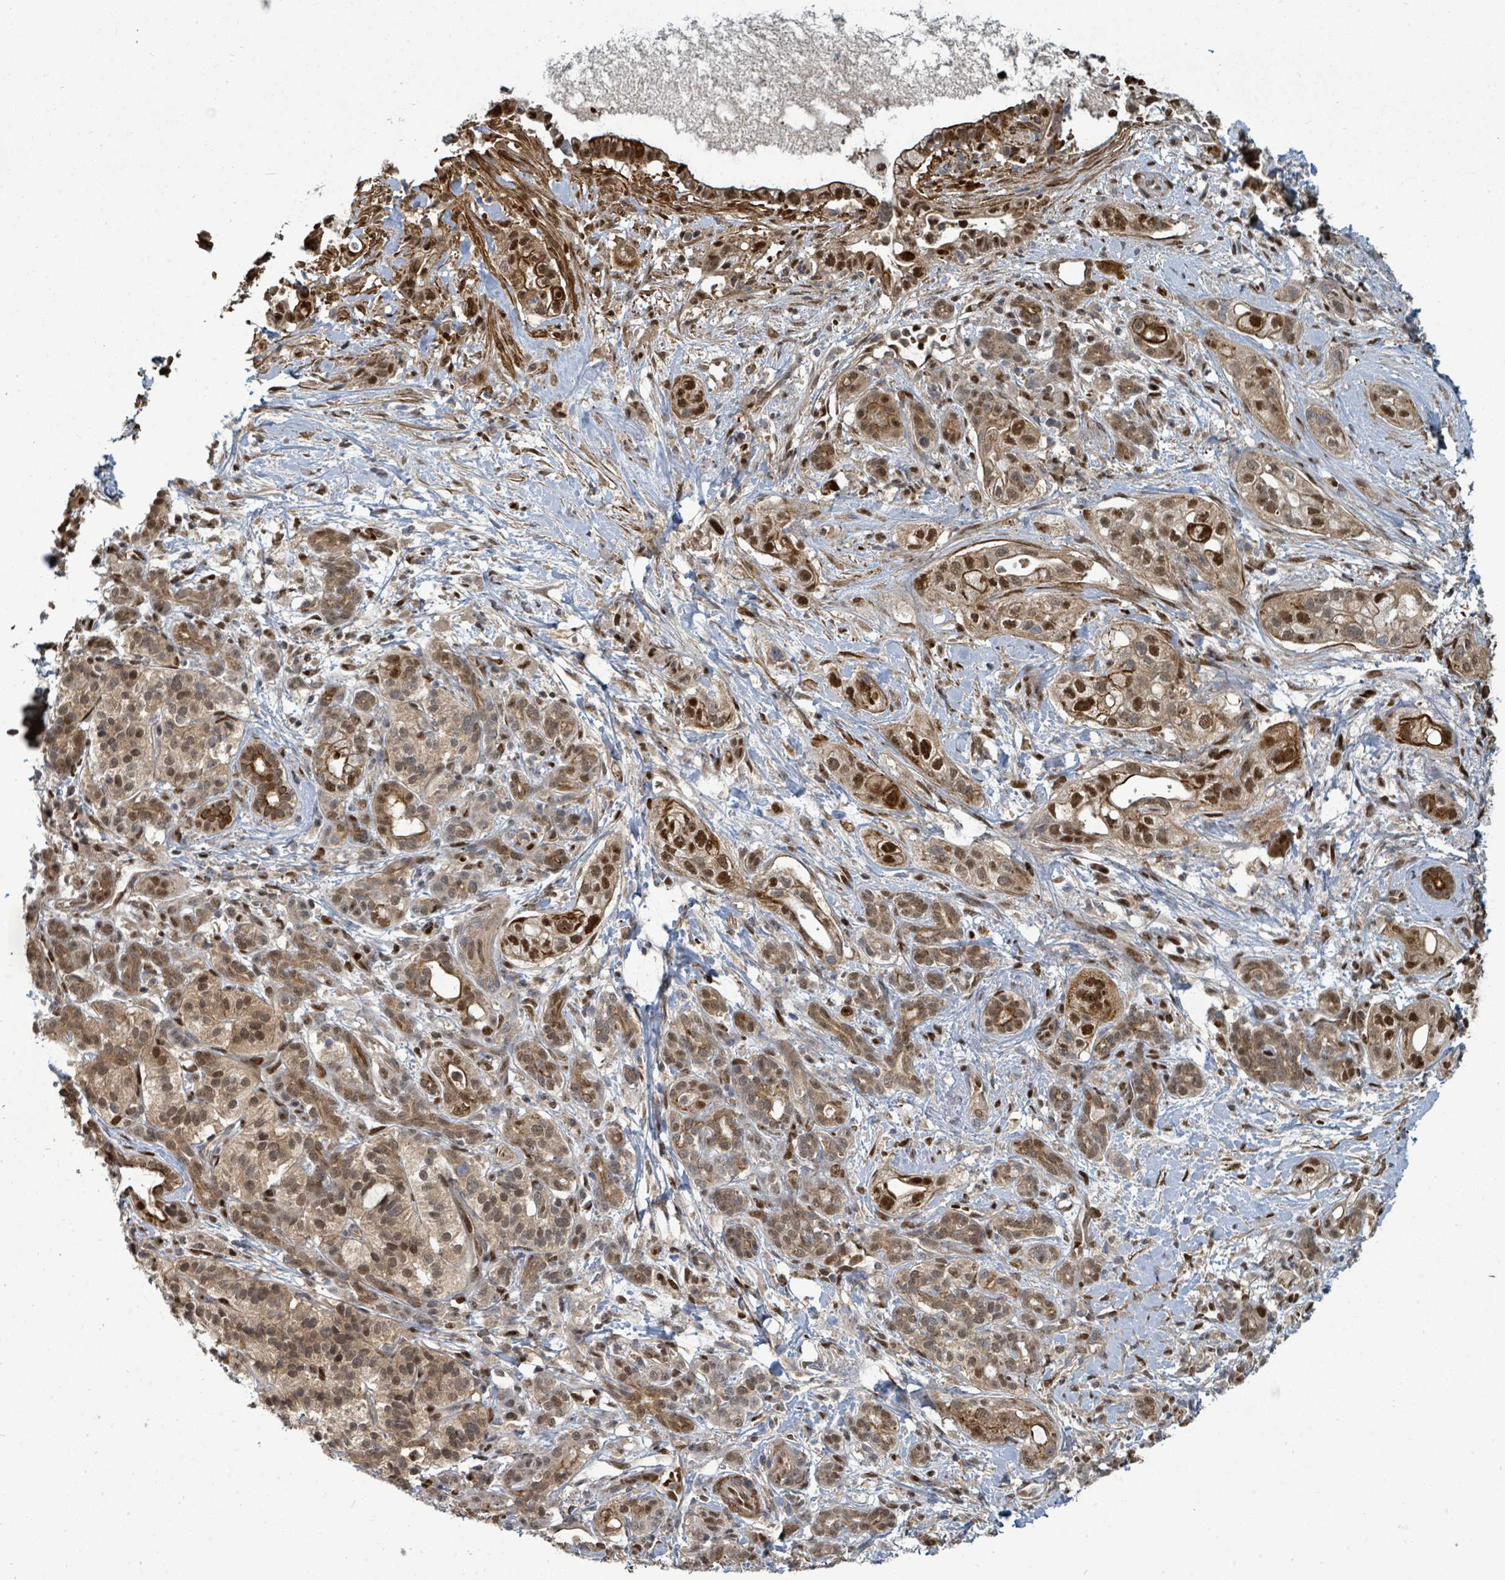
{"staining": {"intensity": "strong", "quantity": ">75%", "location": "cytoplasmic/membranous,nuclear"}, "tissue": "pancreatic cancer", "cell_type": "Tumor cells", "image_type": "cancer", "snomed": [{"axis": "morphology", "description": "Adenocarcinoma, NOS"}, {"axis": "topography", "description": "Pancreas"}], "caption": "Brown immunohistochemical staining in human pancreatic cancer (adenocarcinoma) exhibits strong cytoplasmic/membranous and nuclear expression in about >75% of tumor cells. Immunohistochemistry stains the protein of interest in brown and the nuclei are stained blue.", "gene": "TRDMT1", "patient": {"sex": "male", "age": 44}}